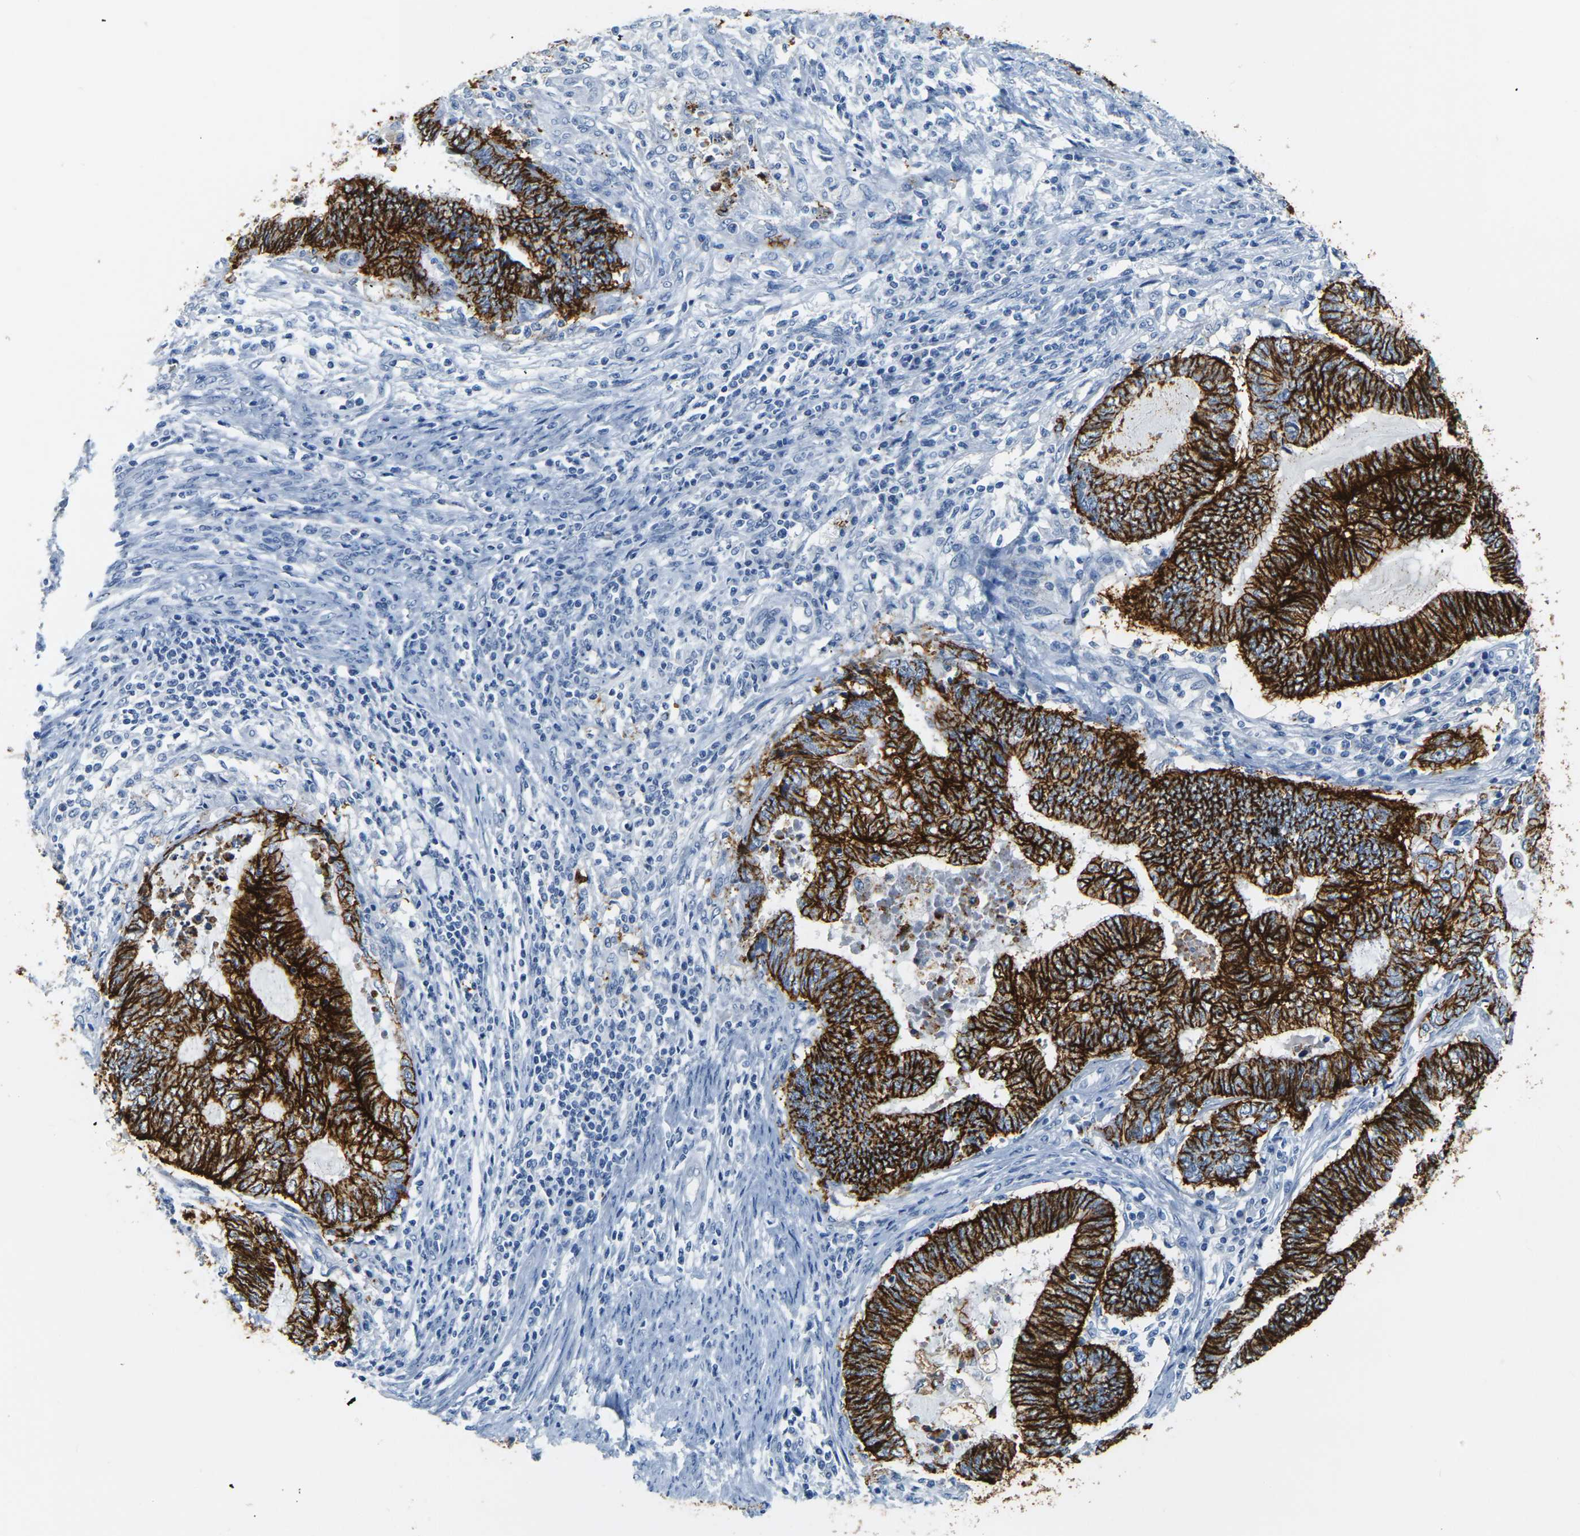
{"staining": {"intensity": "strong", "quantity": ">75%", "location": "cytoplasmic/membranous"}, "tissue": "endometrial cancer", "cell_type": "Tumor cells", "image_type": "cancer", "snomed": [{"axis": "morphology", "description": "Adenocarcinoma, NOS"}, {"axis": "topography", "description": "Uterus"}, {"axis": "topography", "description": "Endometrium"}], "caption": "Adenocarcinoma (endometrial) was stained to show a protein in brown. There is high levels of strong cytoplasmic/membranous staining in about >75% of tumor cells. The staining is performed using DAB brown chromogen to label protein expression. The nuclei are counter-stained blue using hematoxylin.", "gene": "CLDN7", "patient": {"sex": "female", "age": 70}}